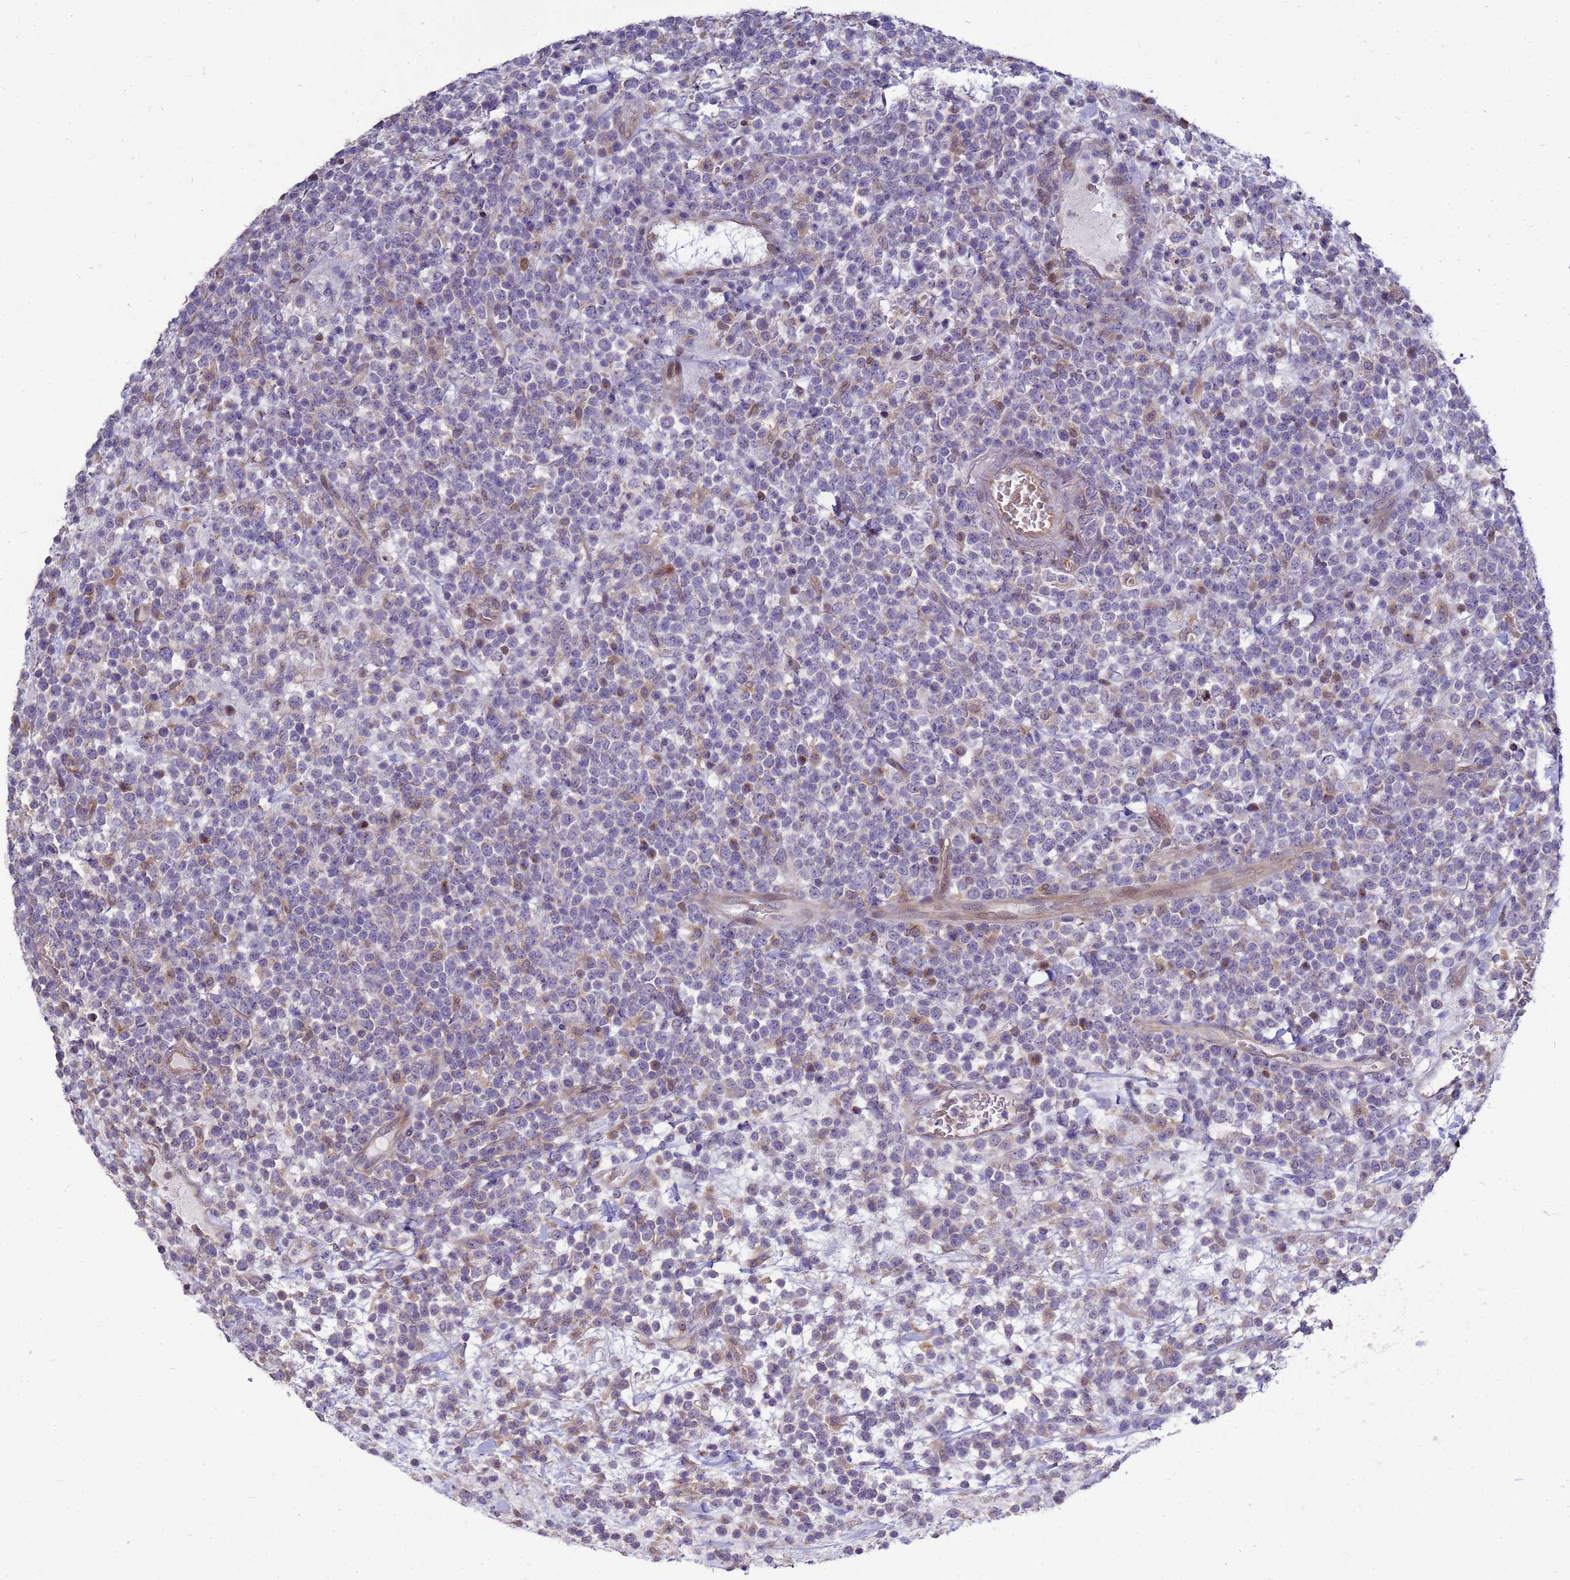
{"staining": {"intensity": "moderate", "quantity": "<25%", "location": "cytoplasmic/membranous,nuclear"}, "tissue": "lymphoma", "cell_type": "Tumor cells", "image_type": "cancer", "snomed": [{"axis": "morphology", "description": "Malignant lymphoma, non-Hodgkin's type, High grade"}, {"axis": "topography", "description": "Colon"}], "caption": "Immunohistochemistry staining of lymphoma, which exhibits low levels of moderate cytoplasmic/membranous and nuclear expression in approximately <25% of tumor cells indicating moderate cytoplasmic/membranous and nuclear protein staining. The staining was performed using DAB (brown) for protein detection and nuclei were counterstained in hematoxylin (blue).", "gene": "EIF4EBP3", "patient": {"sex": "female", "age": 53}}